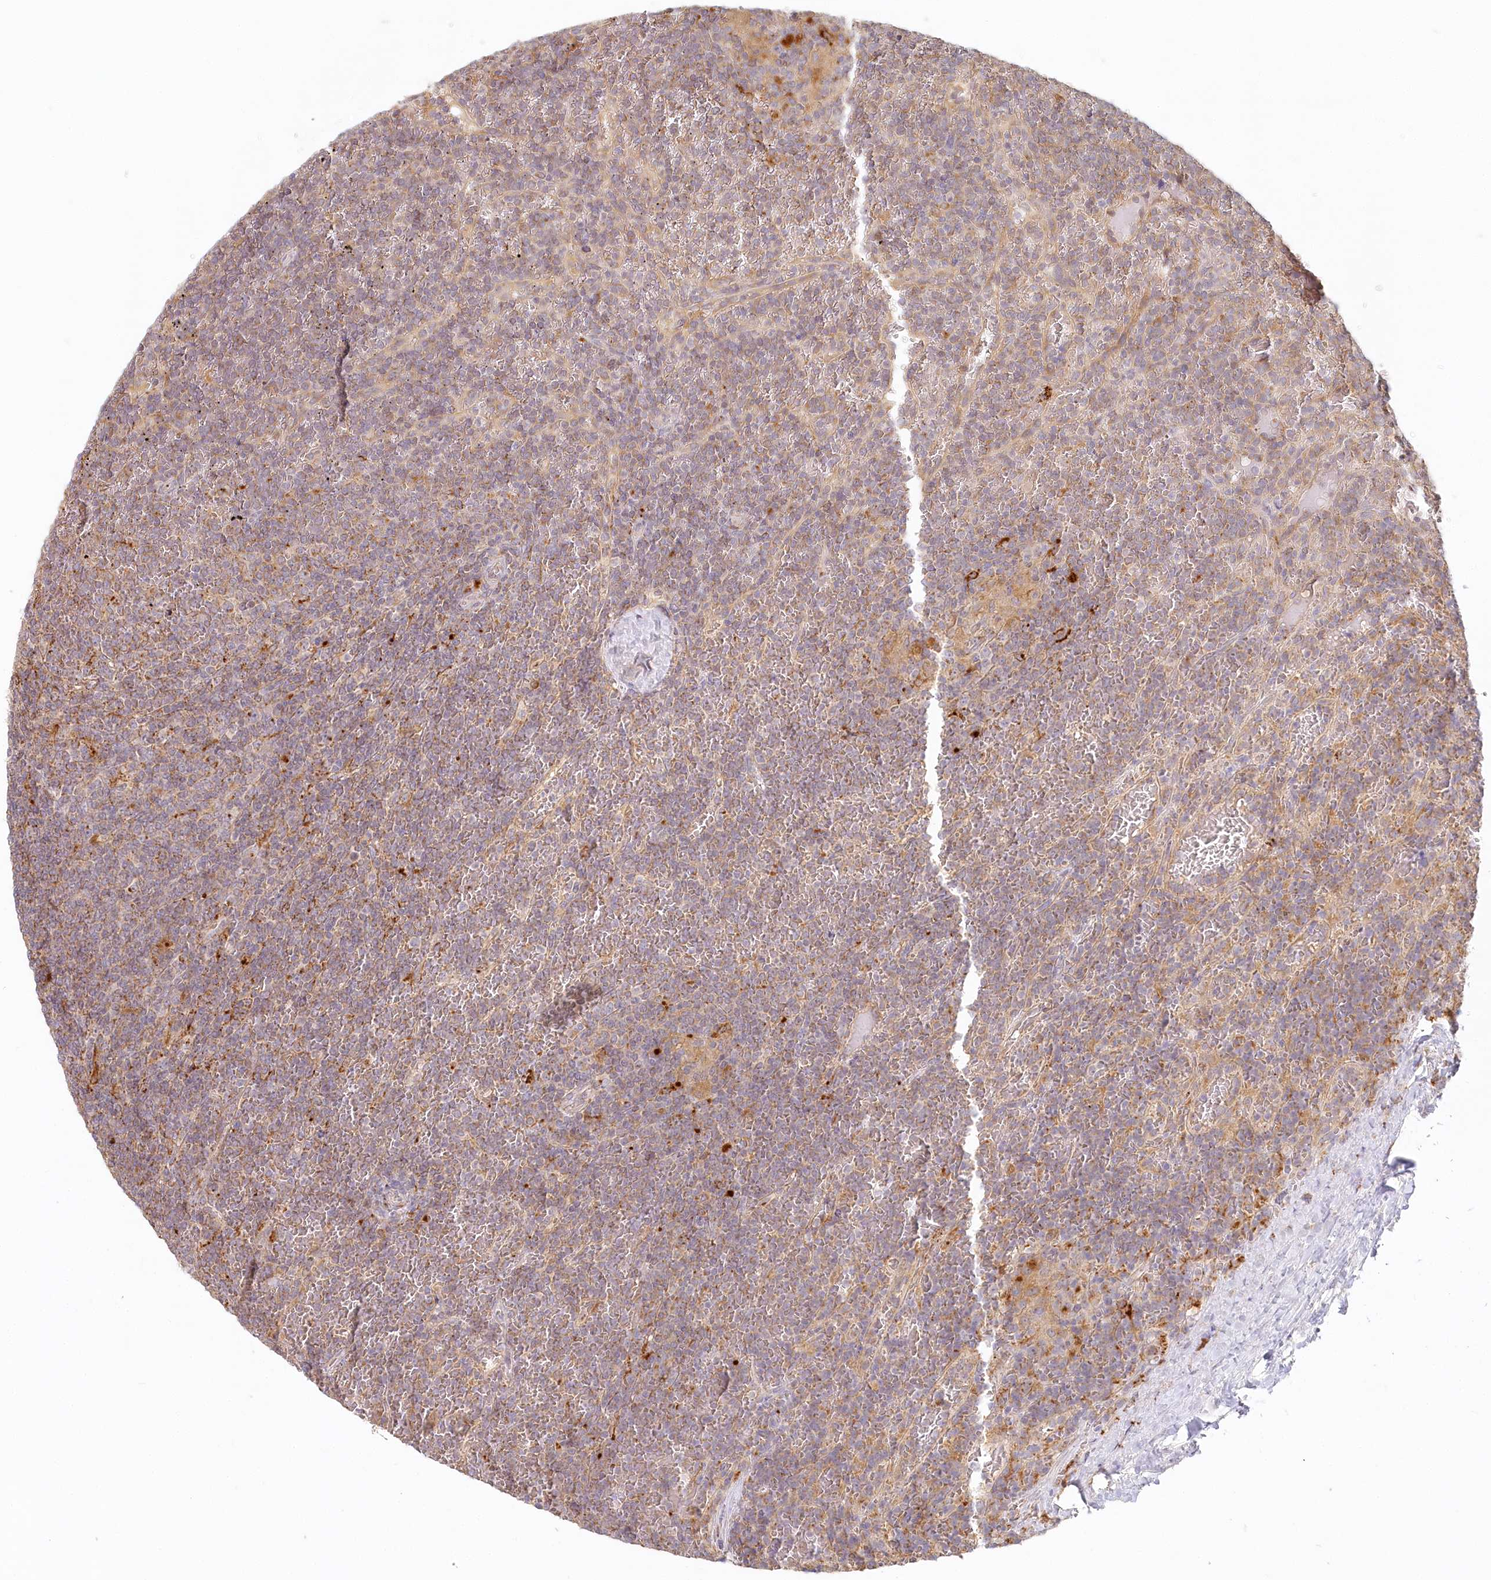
{"staining": {"intensity": "weak", "quantity": "<25%", "location": "cytoplasmic/membranous"}, "tissue": "lymphoma", "cell_type": "Tumor cells", "image_type": "cancer", "snomed": [{"axis": "morphology", "description": "Malignant lymphoma, non-Hodgkin's type, Low grade"}, {"axis": "topography", "description": "Spleen"}], "caption": "There is no significant staining in tumor cells of low-grade malignant lymphoma, non-Hodgkin's type. (DAB immunohistochemistry (IHC) visualized using brightfield microscopy, high magnification).", "gene": "VSIG1", "patient": {"sex": "female", "age": 19}}